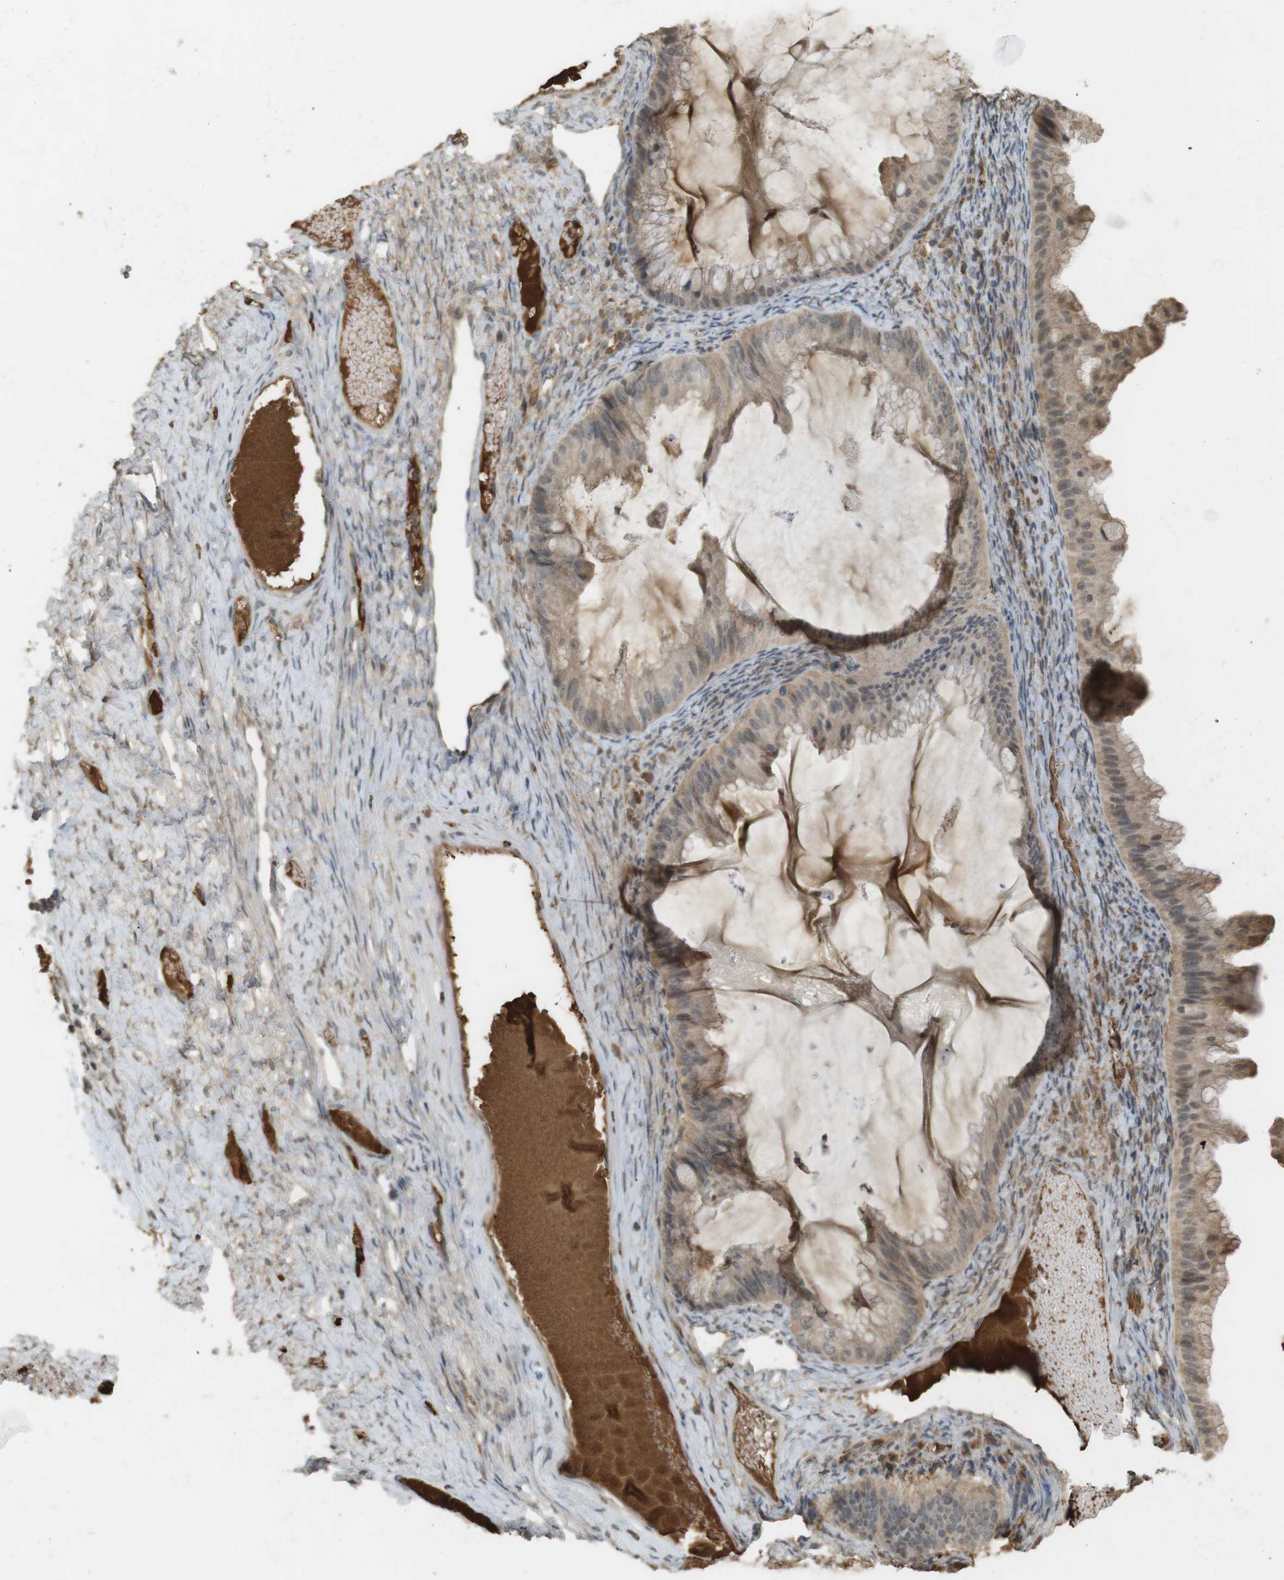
{"staining": {"intensity": "weak", "quantity": "<25%", "location": "cytoplasmic/membranous,nuclear"}, "tissue": "ovarian cancer", "cell_type": "Tumor cells", "image_type": "cancer", "snomed": [{"axis": "morphology", "description": "Cystadenocarcinoma, mucinous, NOS"}, {"axis": "topography", "description": "Ovary"}], "caption": "Immunohistochemistry (IHC) of human ovarian cancer demonstrates no staining in tumor cells.", "gene": "SRR", "patient": {"sex": "female", "age": 61}}